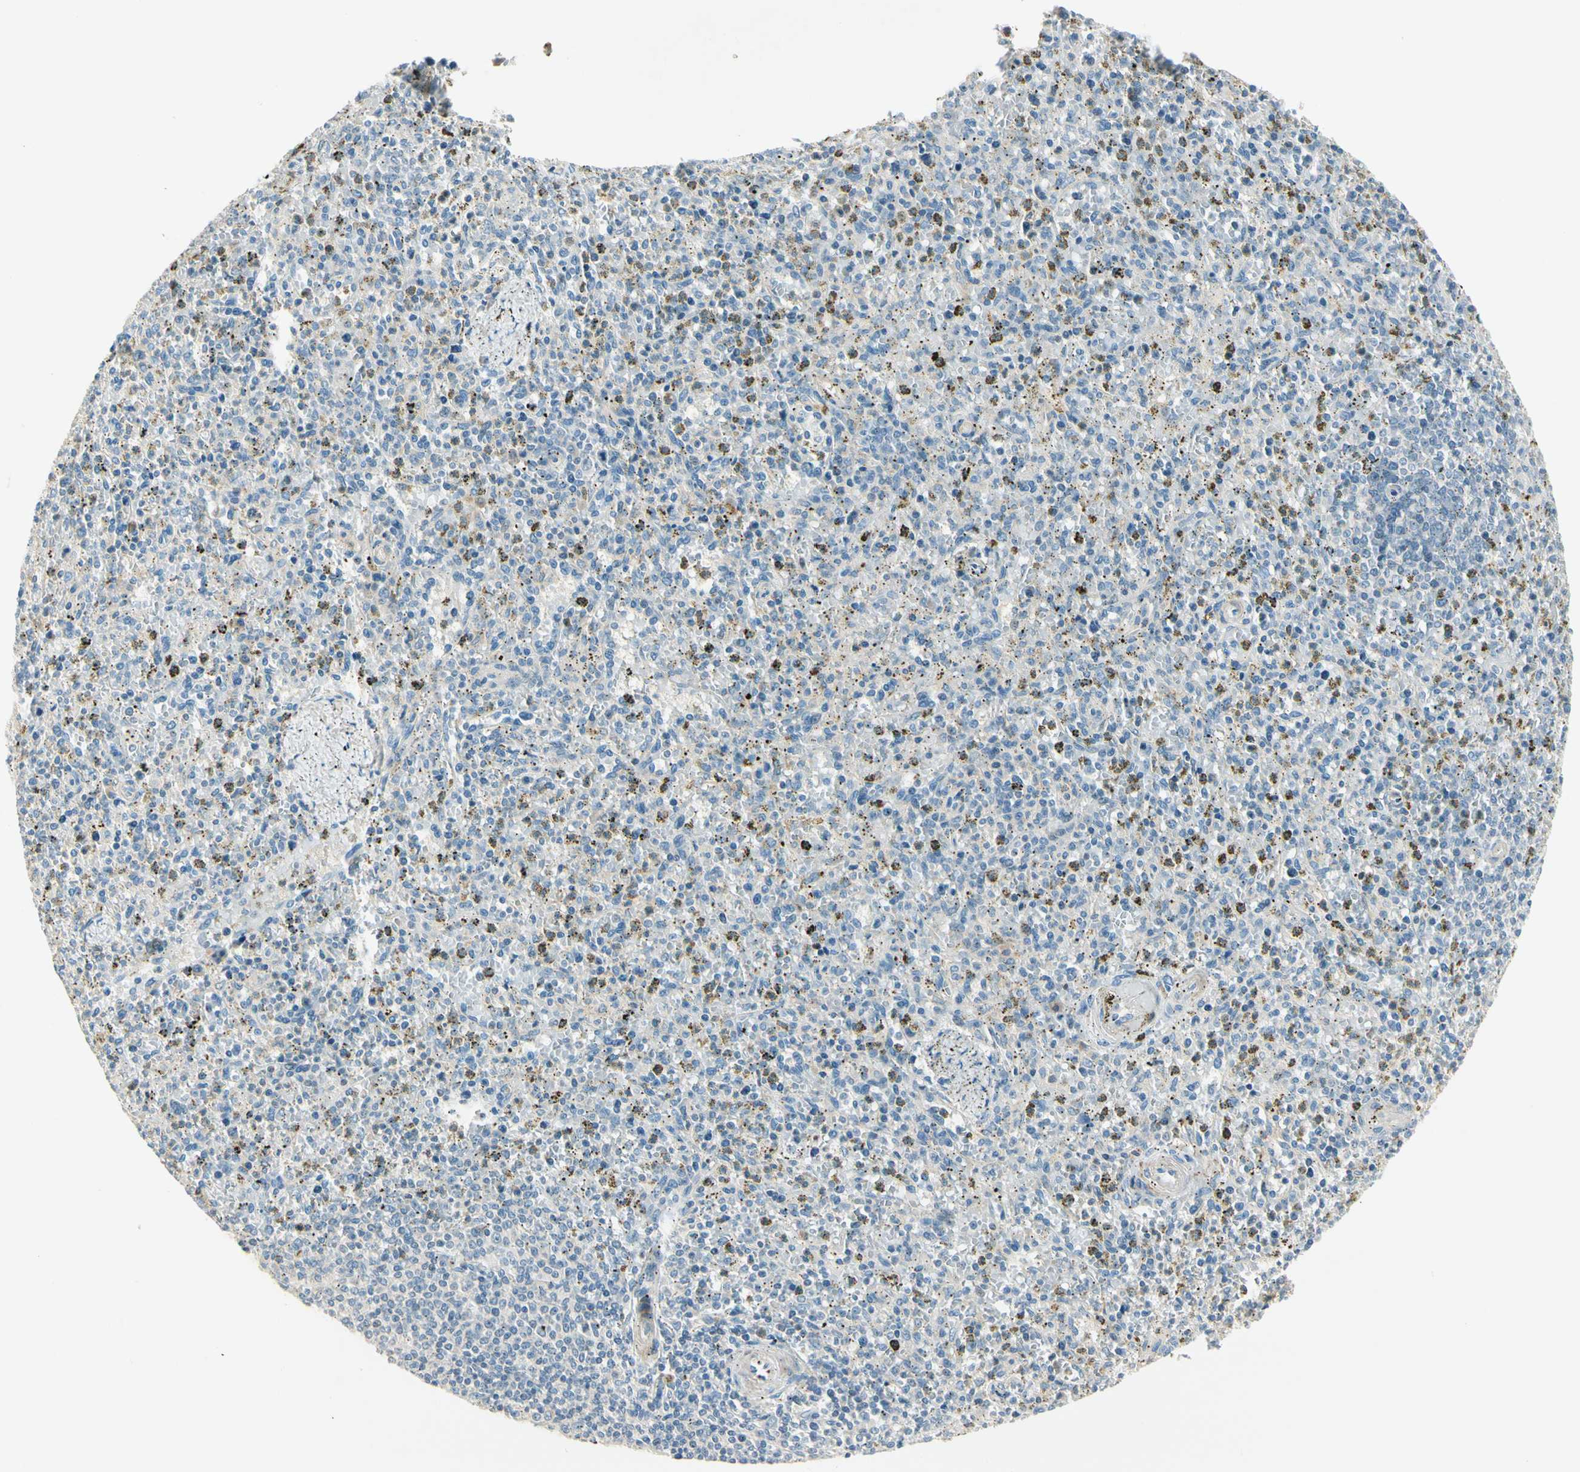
{"staining": {"intensity": "negative", "quantity": "none", "location": "none"}, "tissue": "spleen", "cell_type": "Cells in red pulp", "image_type": "normal", "snomed": [{"axis": "morphology", "description": "Normal tissue, NOS"}, {"axis": "topography", "description": "Spleen"}], "caption": "An immunohistochemistry (IHC) image of unremarkable spleen is shown. There is no staining in cells in red pulp of spleen. (DAB immunohistochemistry (IHC) visualized using brightfield microscopy, high magnification).", "gene": "ADGRA3", "patient": {"sex": "male", "age": 72}}